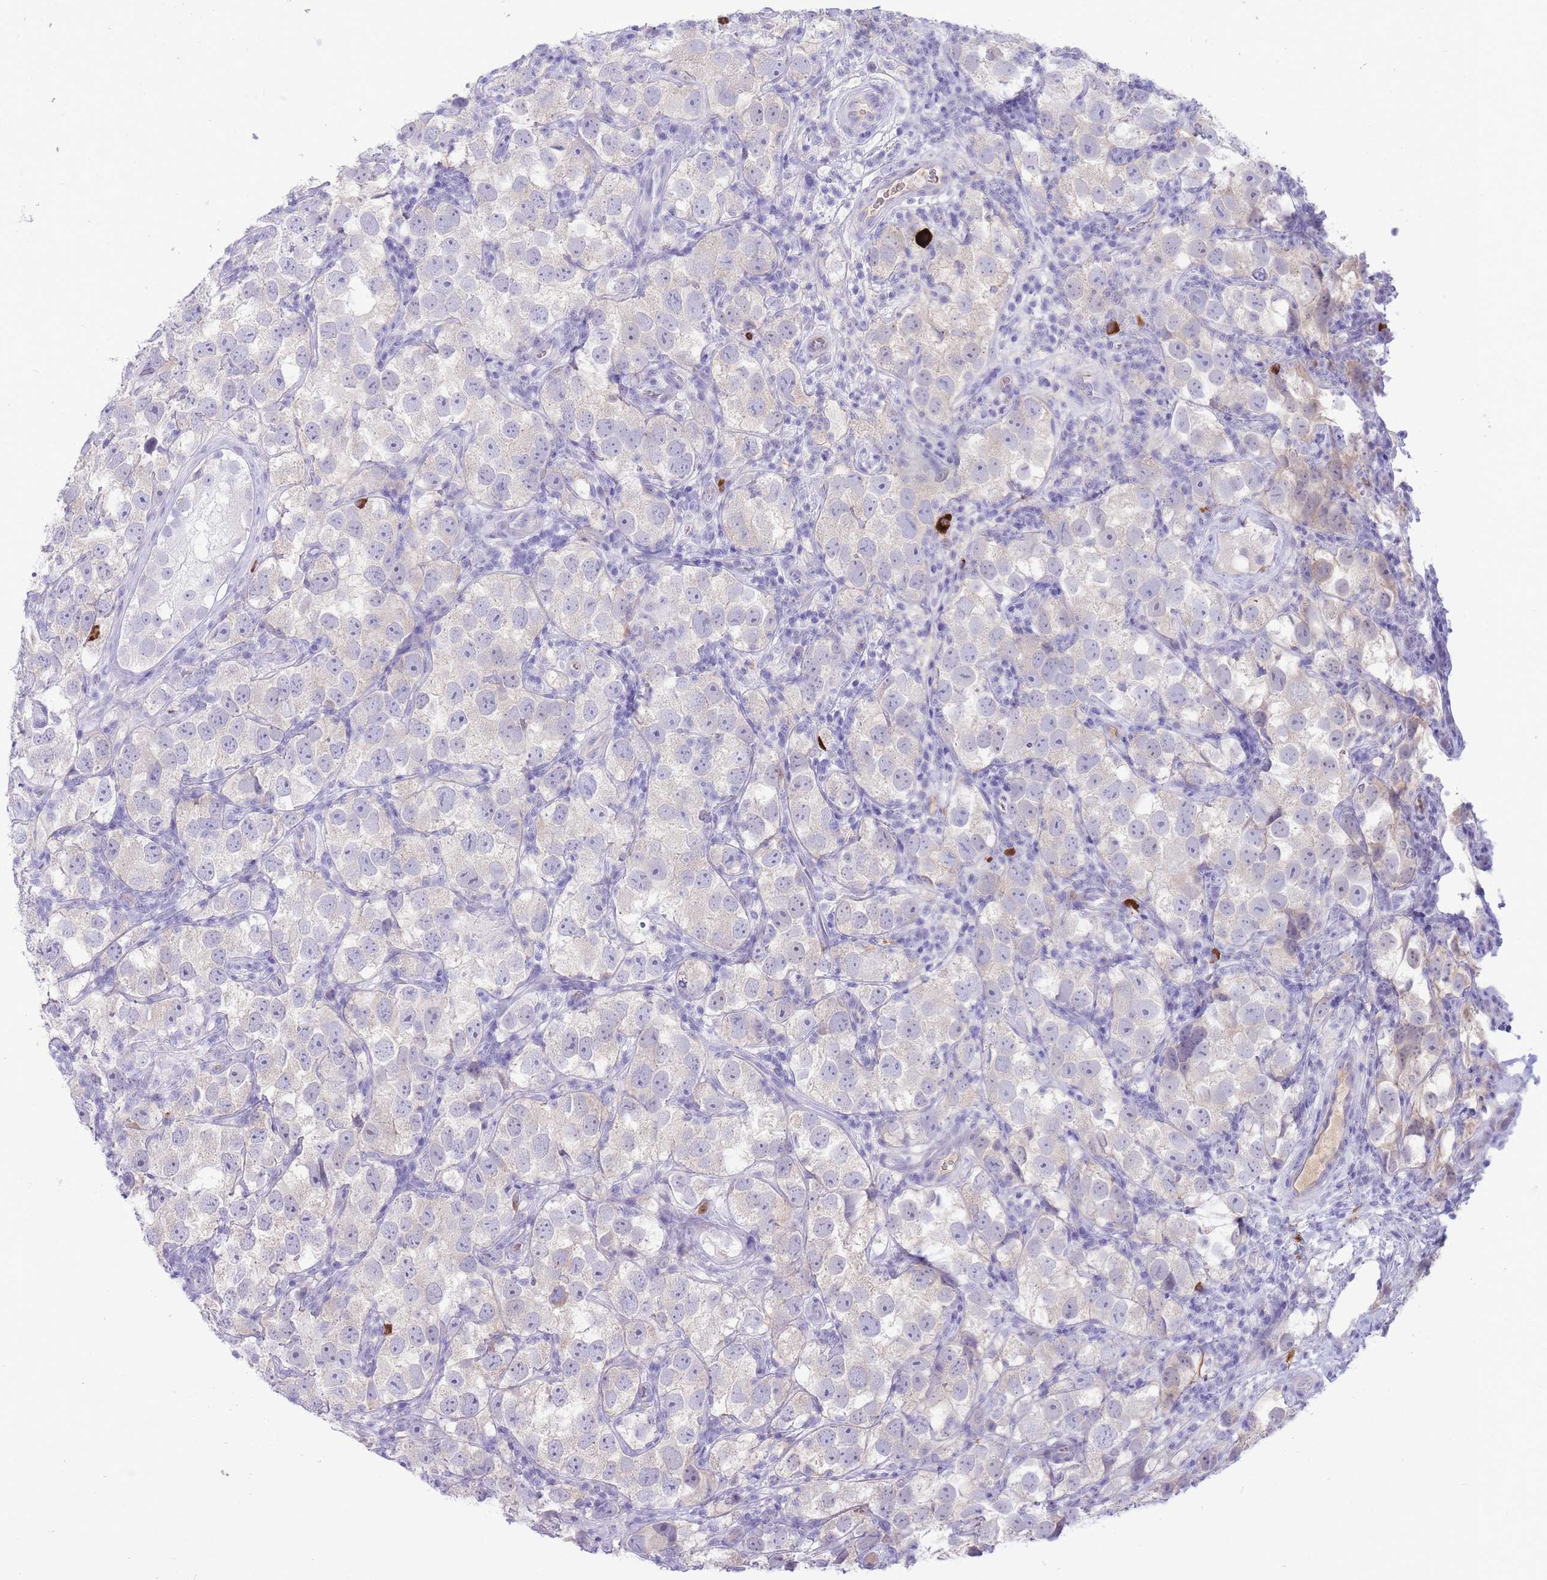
{"staining": {"intensity": "negative", "quantity": "none", "location": "none"}, "tissue": "testis cancer", "cell_type": "Tumor cells", "image_type": "cancer", "snomed": [{"axis": "morphology", "description": "Seminoma, NOS"}, {"axis": "topography", "description": "Testis"}], "caption": "Immunohistochemistry micrograph of neoplastic tissue: human testis cancer (seminoma) stained with DAB (3,3'-diaminobenzidine) reveals no significant protein staining in tumor cells. Brightfield microscopy of immunohistochemistry stained with DAB (3,3'-diaminobenzidine) (brown) and hematoxylin (blue), captured at high magnification.", "gene": "ASAP3", "patient": {"sex": "male", "age": 26}}